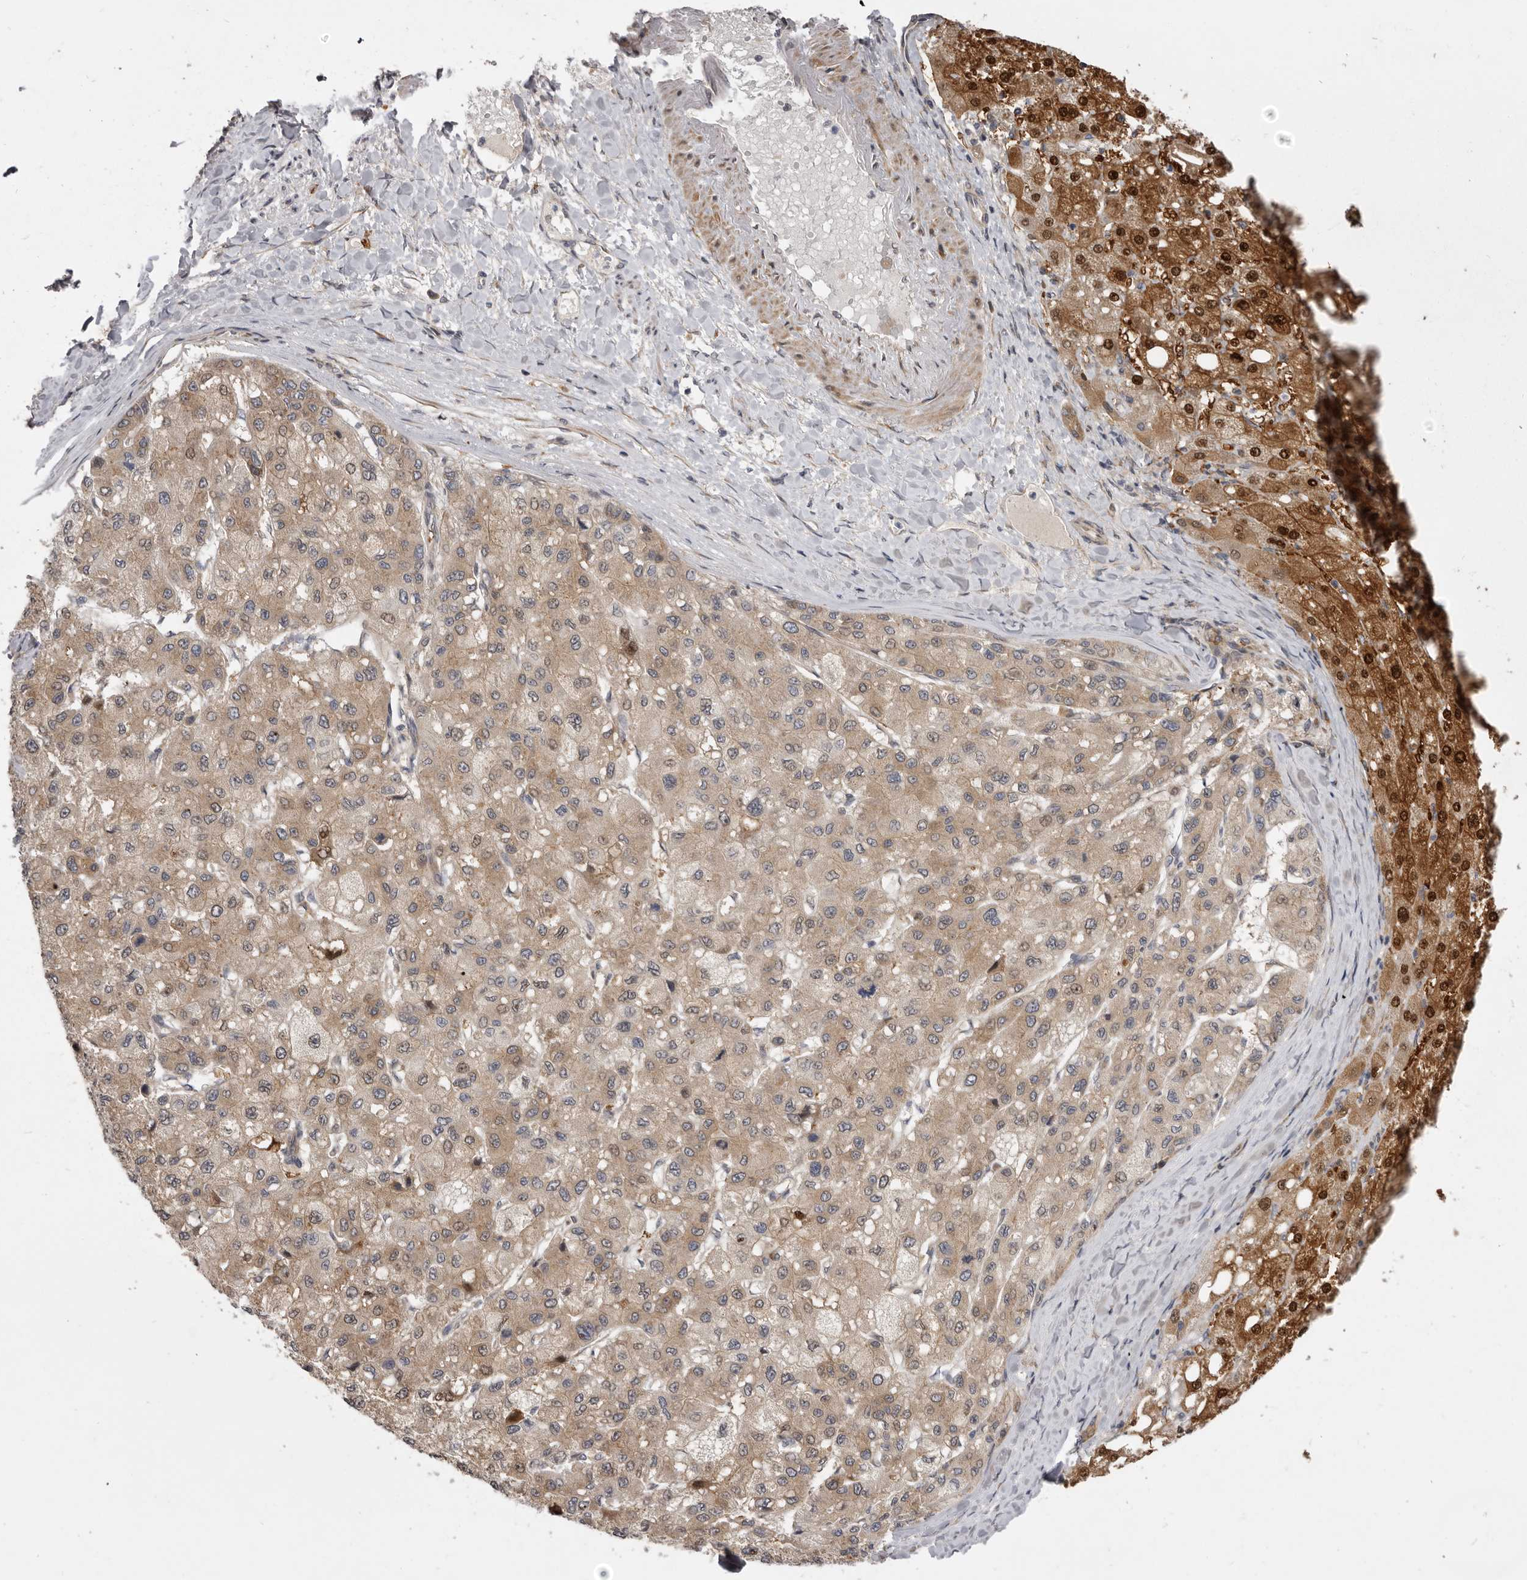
{"staining": {"intensity": "moderate", "quantity": "25%-75%", "location": "cytoplasmic/membranous"}, "tissue": "liver cancer", "cell_type": "Tumor cells", "image_type": "cancer", "snomed": [{"axis": "morphology", "description": "Carcinoma, Hepatocellular, NOS"}, {"axis": "topography", "description": "Liver"}], "caption": "Immunohistochemistry (IHC) photomicrograph of human liver cancer stained for a protein (brown), which demonstrates medium levels of moderate cytoplasmic/membranous positivity in about 25%-75% of tumor cells.", "gene": "TBC1D8B", "patient": {"sex": "male", "age": 80}}